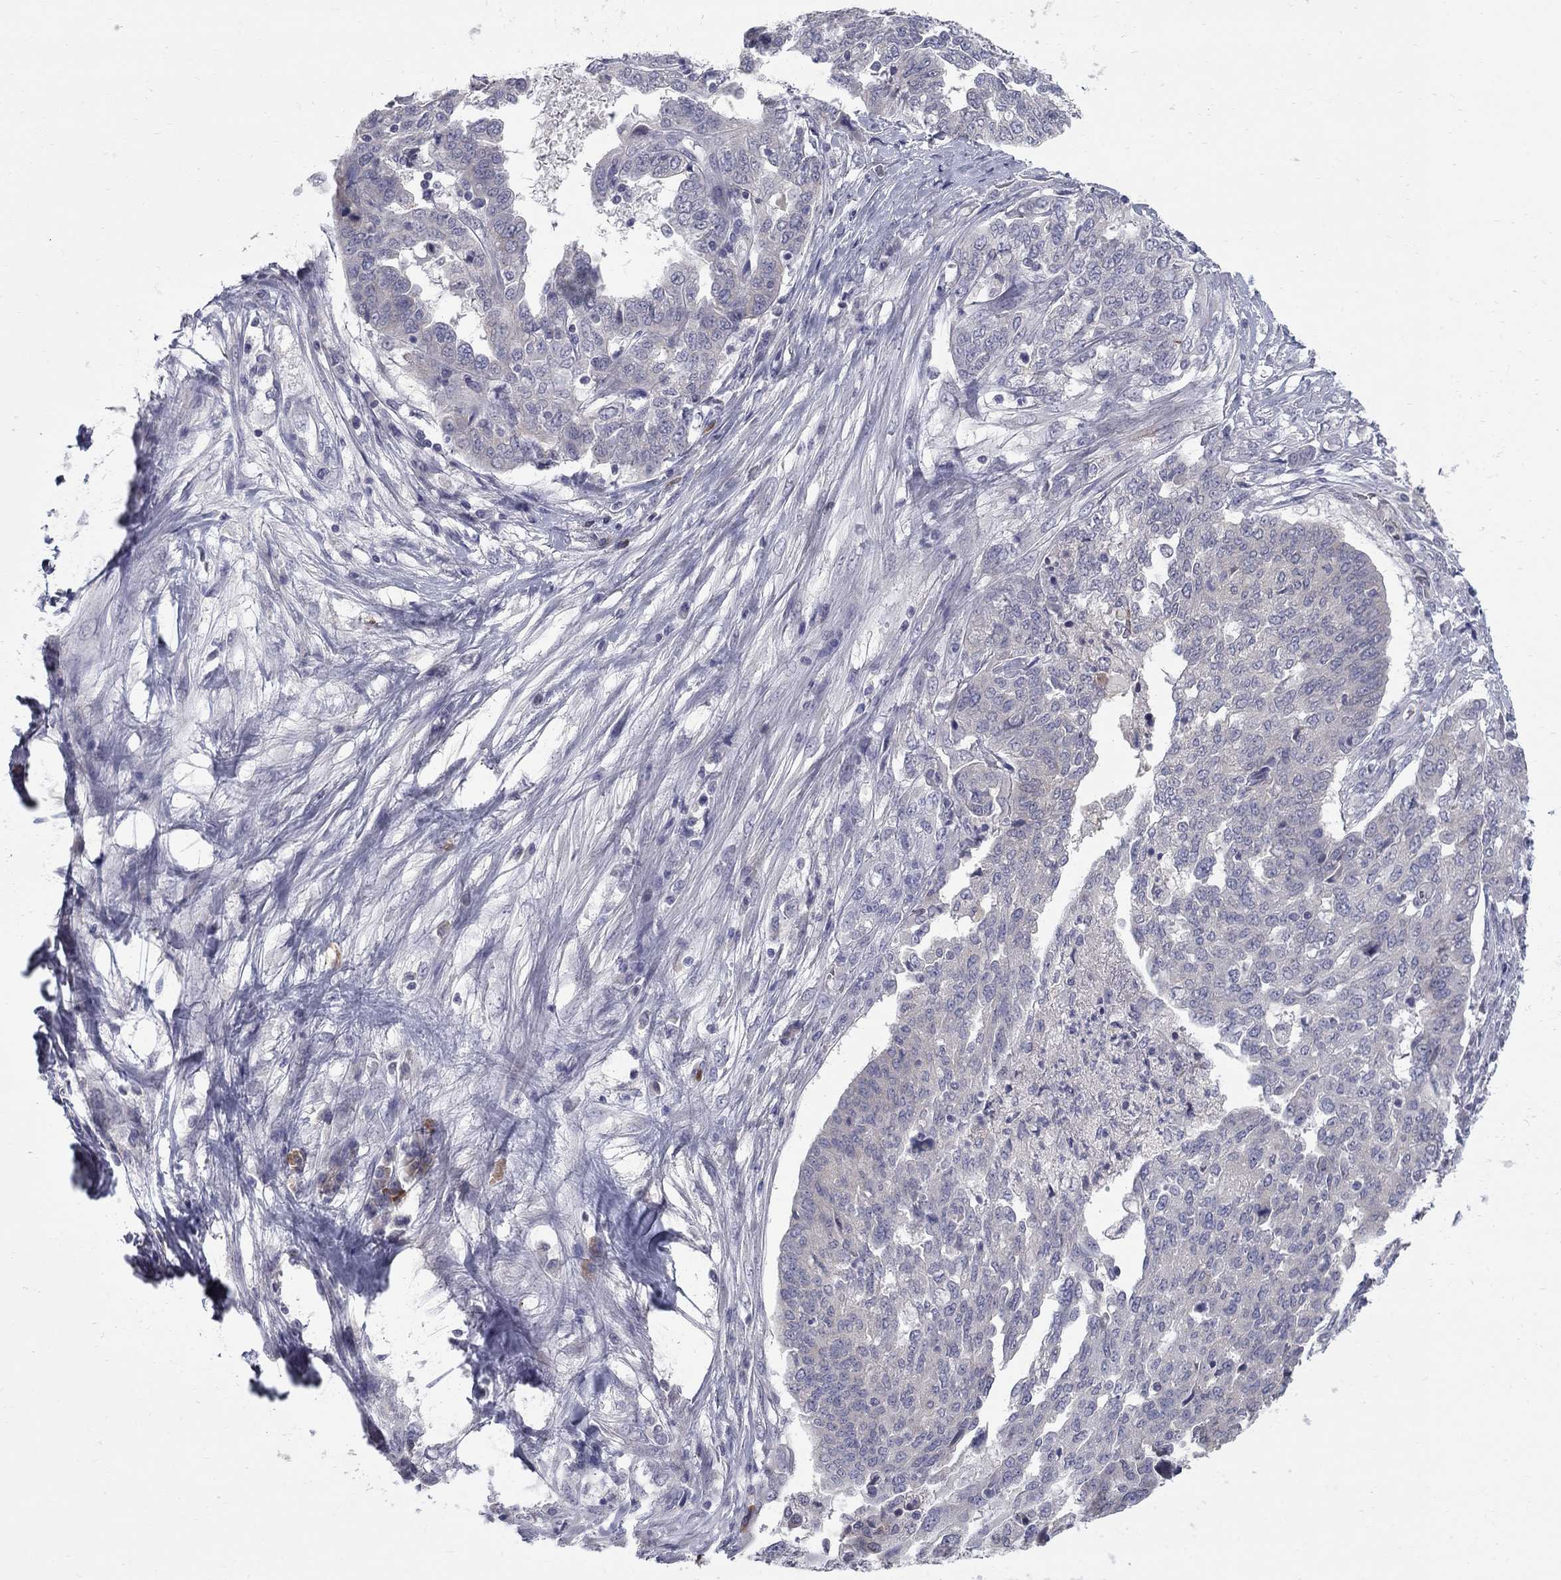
{"staining": {"intensity": "negative", "quantity": "none", "location": "none"}, "tissue": "ovarian cancer", "cell_type": "Tumor cells", "image_type": "cancer", "snomed": [{"axis": "morphology", "description": "Cystadenocarcinoma, serous, NOS"}, {"axis": "topography", "description": "Ovary"}], "caption": "Immunohistochemistry photomicrograph of human serous cystadenocarcinoma (ovarian) stained for a protein (brown), which reveals no expression in tumor cells.", "gene": "NTRK2", "patient": {"sex": "female", "age": 67}}